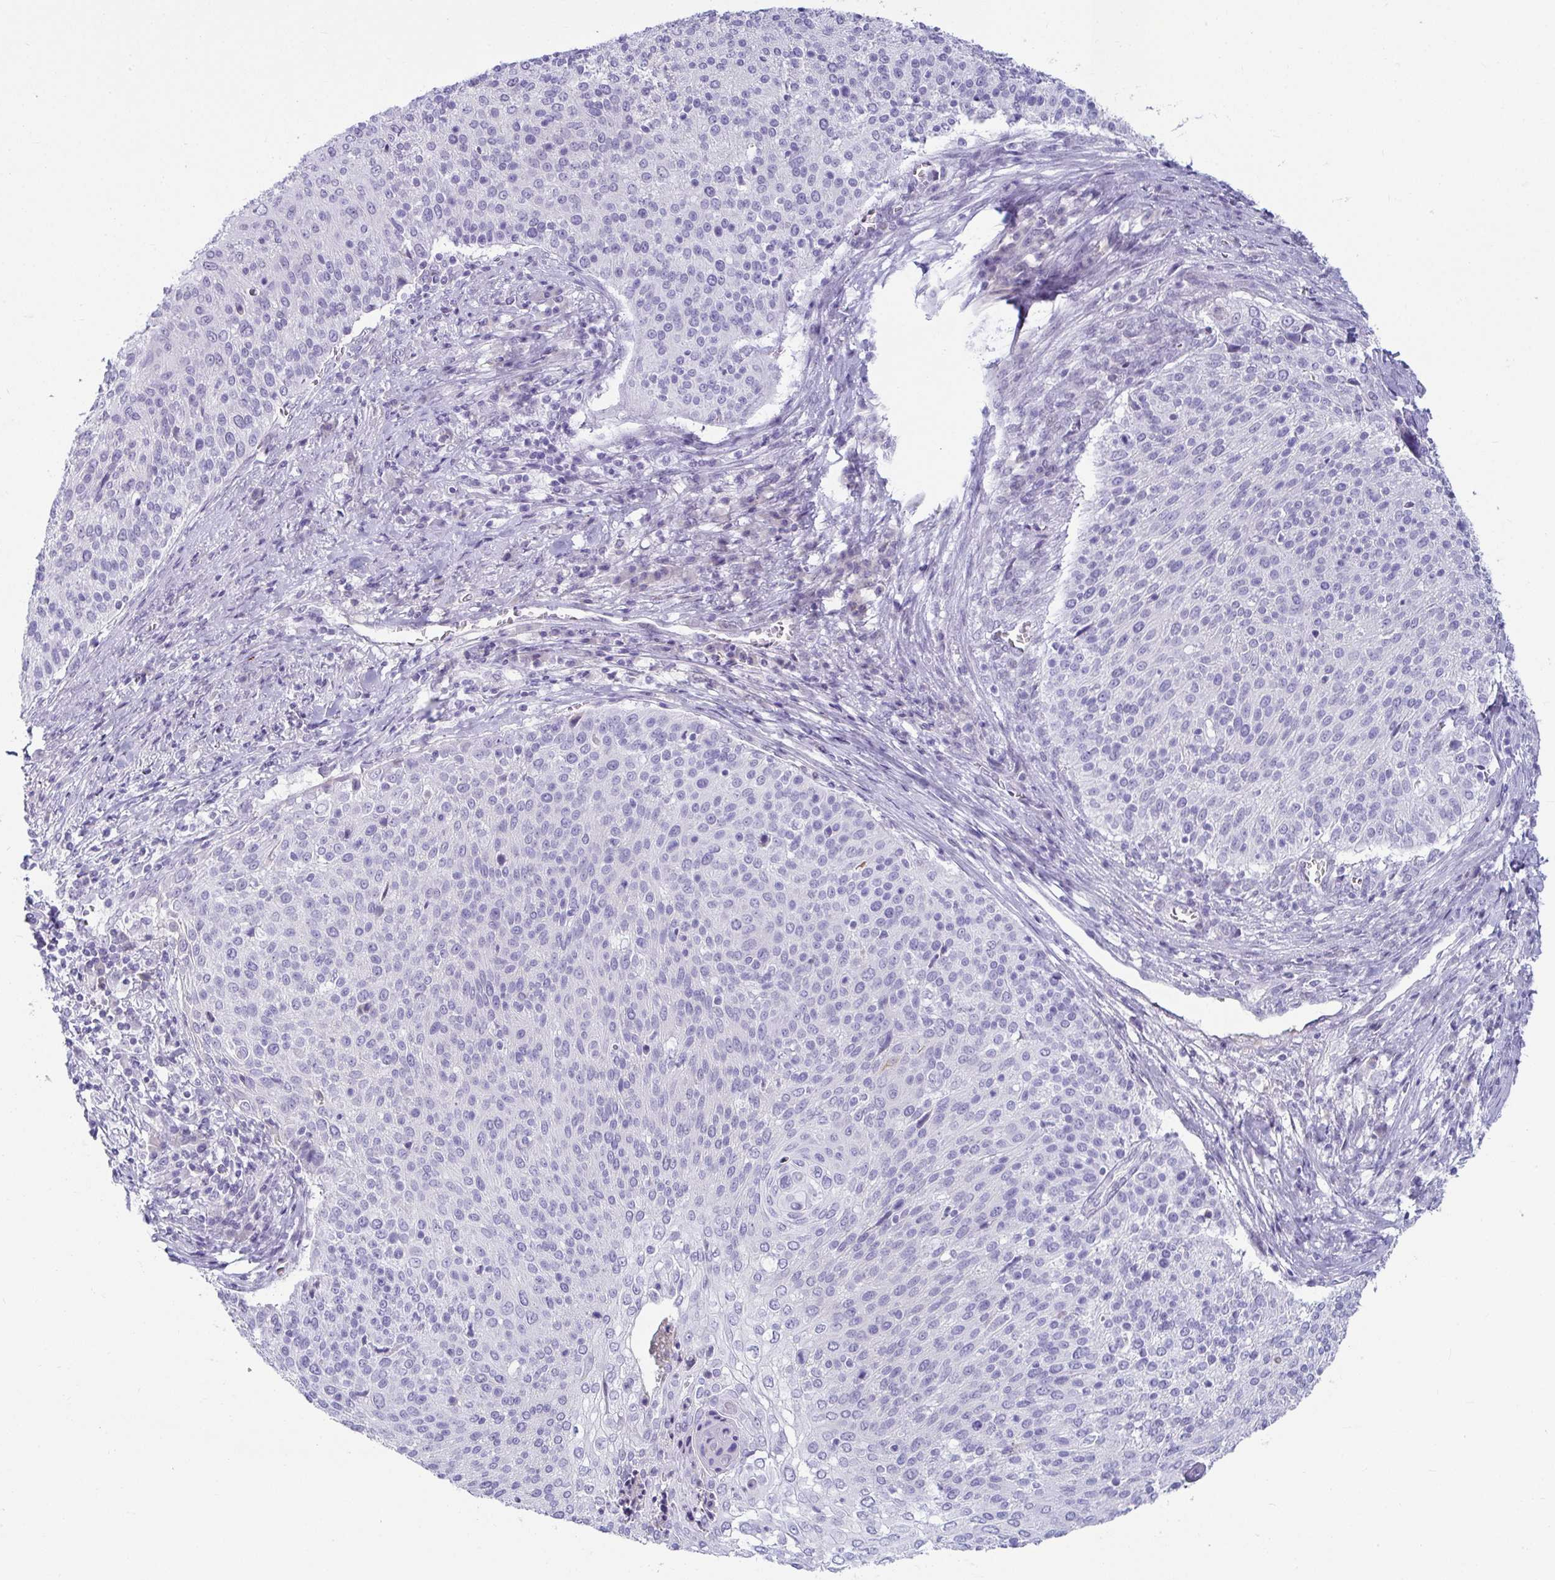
{"staining": {"intensity": "negative", "quantity": "none", "location": "none"}, "tissue": "cervical cancer", "cell_type": "Tumor cells", "image_type": "cancer", "snomed": [{"axis": "morphology", "description": "Squamous cell carcinoma, NOS"}, {"axis": "topography", "description": "Cervix"}], "caption": "Tumor cells are negative for protein expression in human cervical squamous cell carcinoma. (DAB (3,3'-diaminobenzidine) immunohistochemistry with hematoxylin counter stain).", "gene": "NPY", "patient": {"sex": "female", "age": 31}}